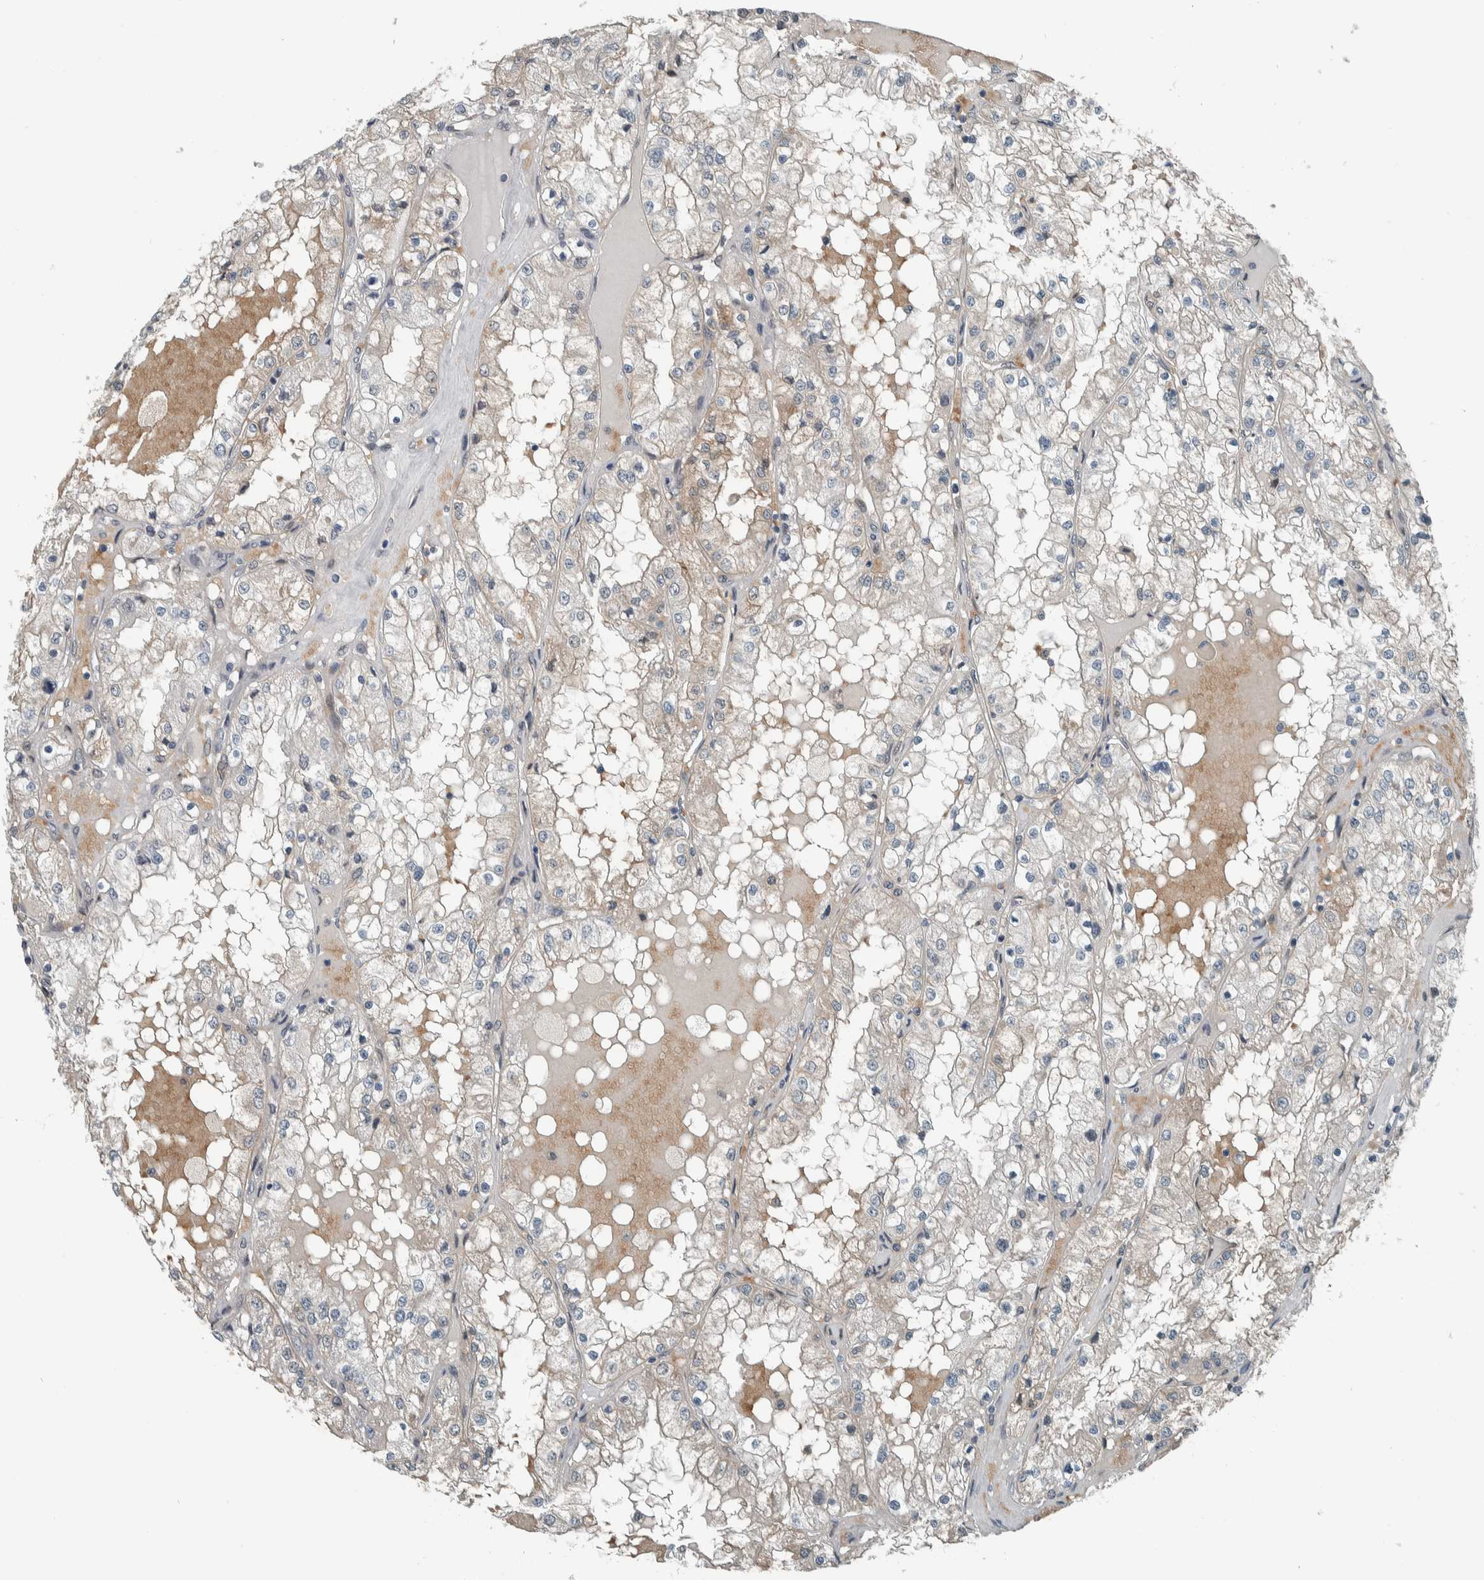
{"staining": {"intensity": "negative", "quantity": "none", "location": "none"}, "tissue": "renal cancer", "cell_type": "Tumor cells", "image_type": "cancer", "snomed": [{"axis": "morphology", "description": "Adenocarcinoma, NOS"}, {"axis": "topography", "description": "Kidney"}], "caption": "There is no significant staining in tumor cells of adenocarcinoma (renal). (DAB immunohistochemistry visualized using brightfield microscopy, high magnification).", "gene": "ALAD", "patient": {"sex": "male", "age": 68}}